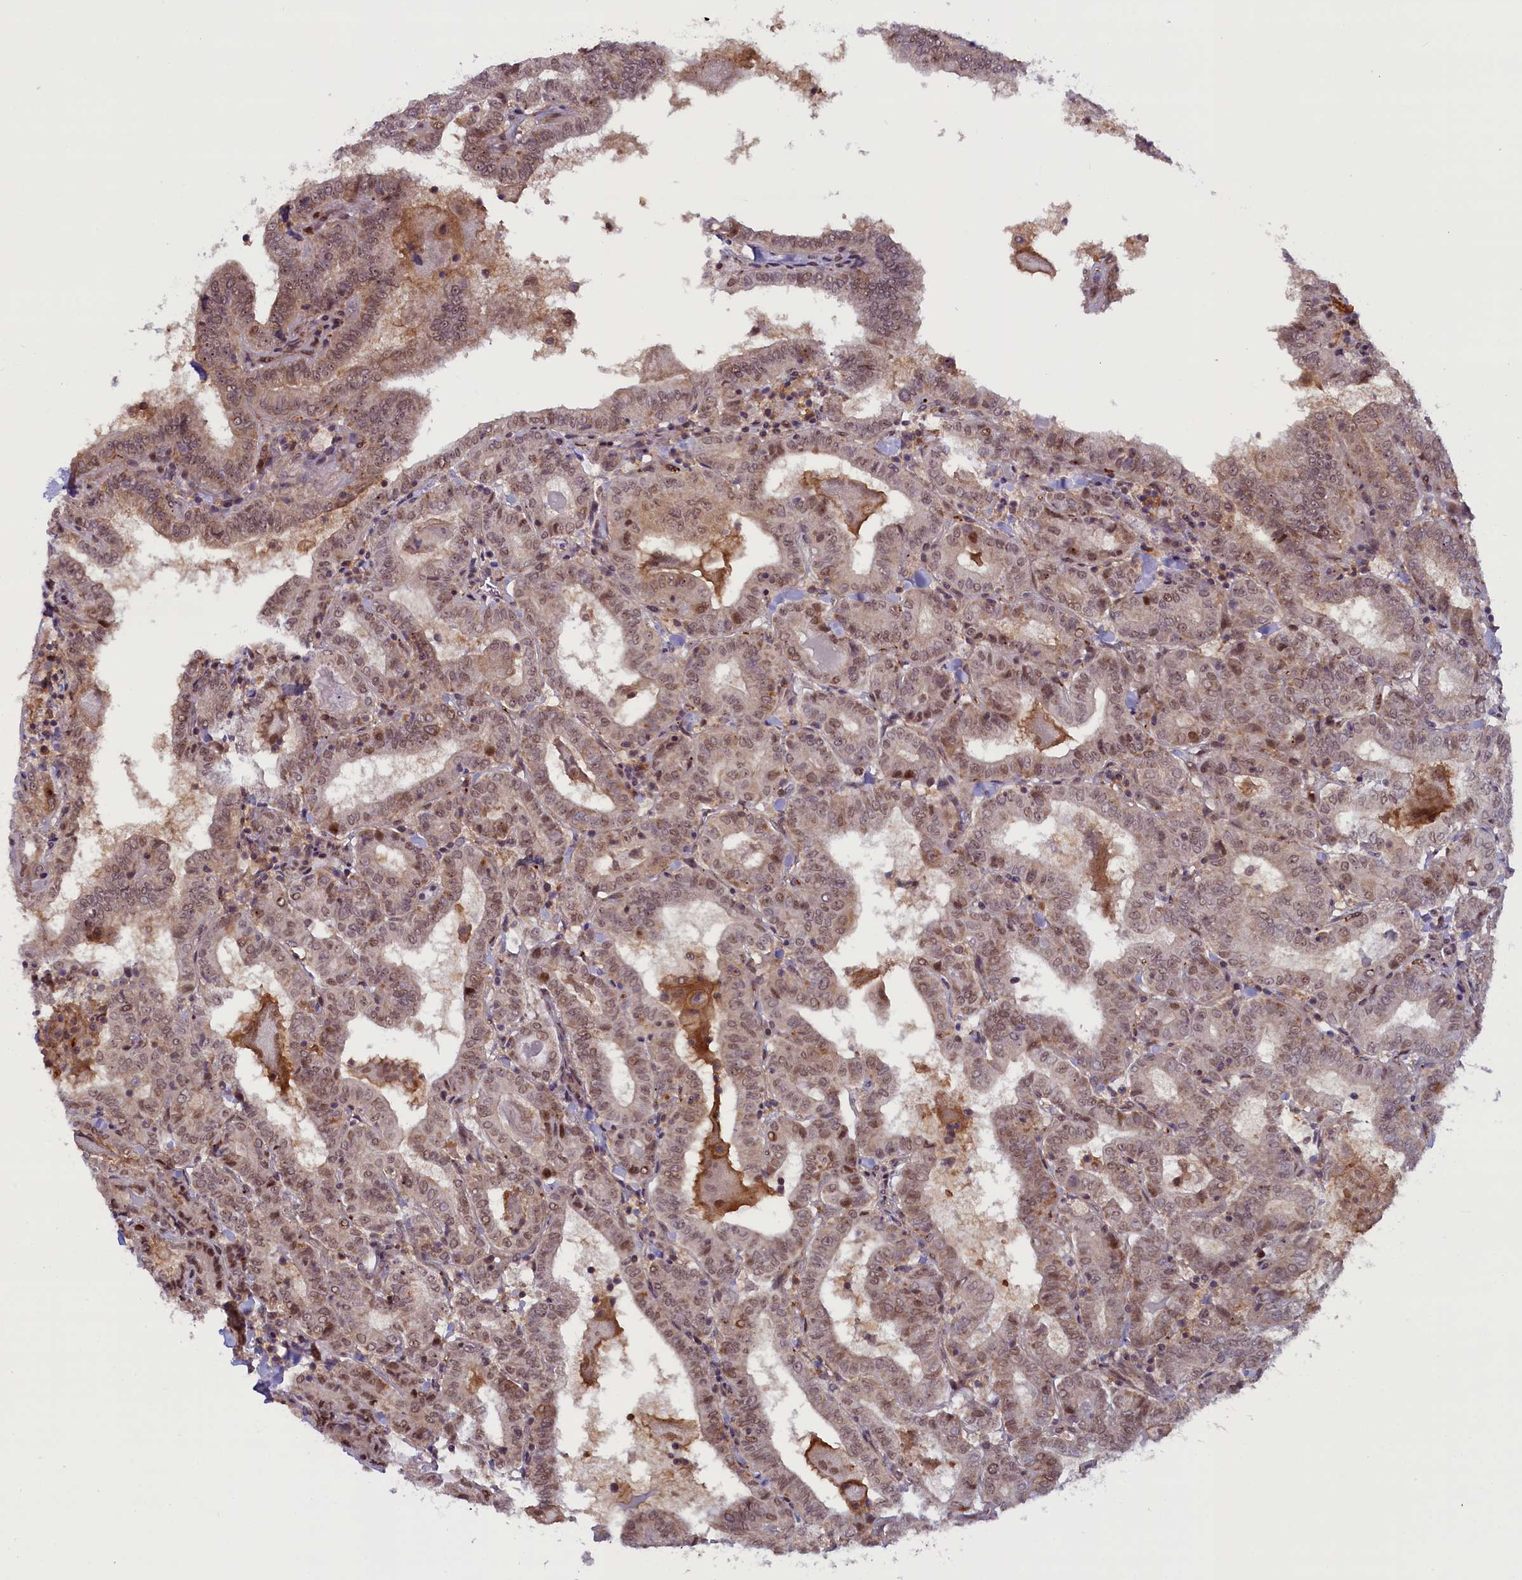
{"staining": {"intensity": "weak", "quantity": ">75%", "location": "nuclear"}, "tissue": "thyroid cancer", "cell_type": "Tumor cells", "image_type": "cancer", "snomed": [{"axis": "morphology", "description": "Papillary adenocarcinoma, NOS"}, {"axis": "topography", "description": "Thyroid gland"}], "caption": "A micrograph of thyroid papillary adenocarcinoma stained for a protein exhibits weak nuclear brown staining in tumor cells.", "gene": "FCHO1", "patient": {"sex": "female", "age": 72}}